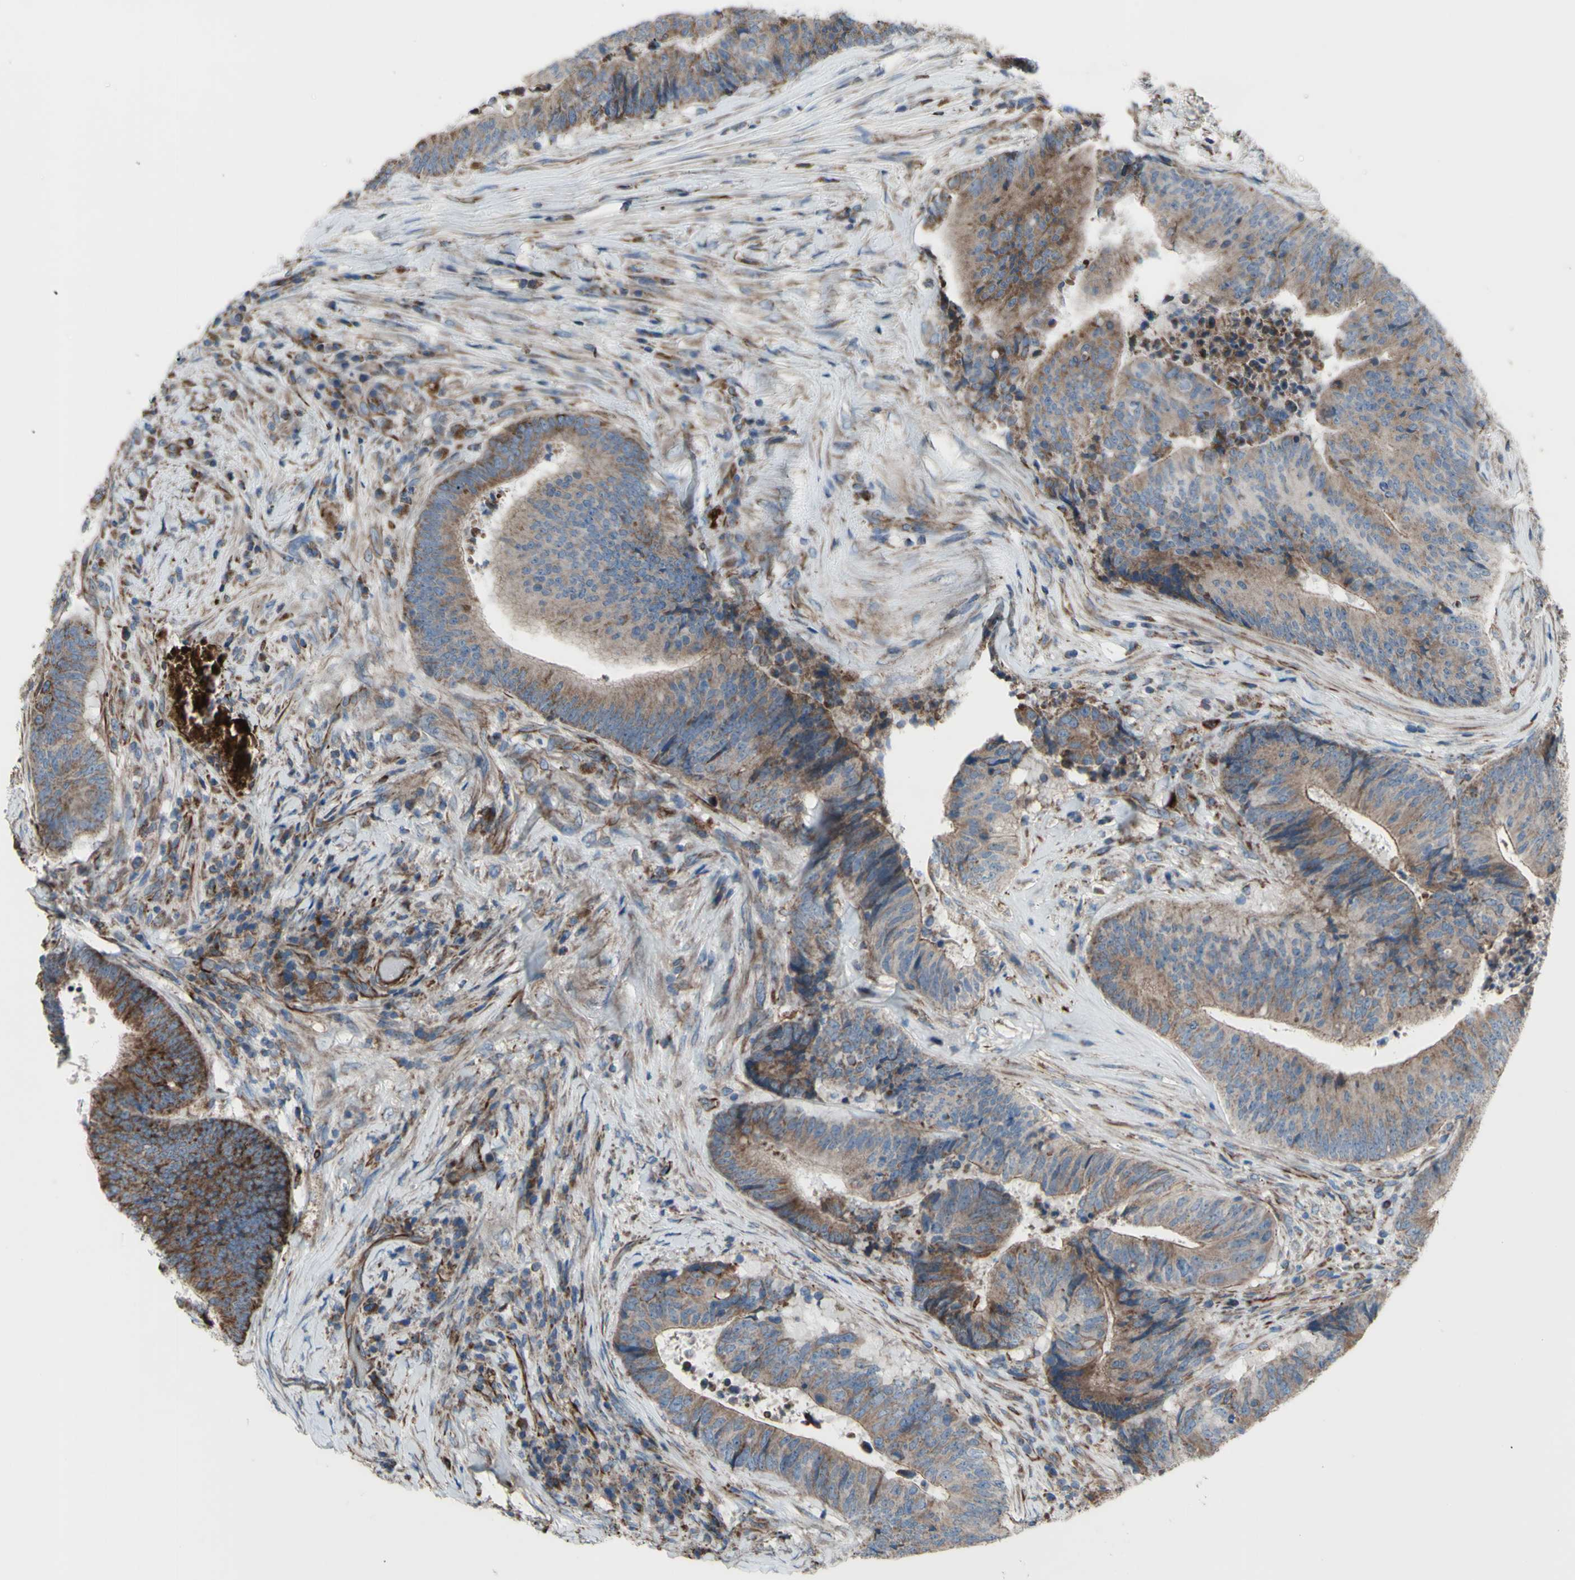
{"staining": {"intensity": "weak", "quantity": ">75%", "location": "cytoplasmic/membranous"}, "tissue": "colorectal cancer", "cell_type": "Tumor cells", "image_type": "cancer", "snomed": [{"axis": "morphology", "description": "Adenocarcinoma, NOS"}, {"axis": "topography", "description": "Rectum"}], "caption": "A high-resolution micrograph shows immunohistochemistry staining of colorectal cancer, which reveals weak cytoplasmic/membranous positivity in approximately >75% of tumor cells. (DAB IHC, brown staining for protein, blue staining for nuclei).", "gene": "EMC7", "patient": {"sex": "male", "age": 72}}